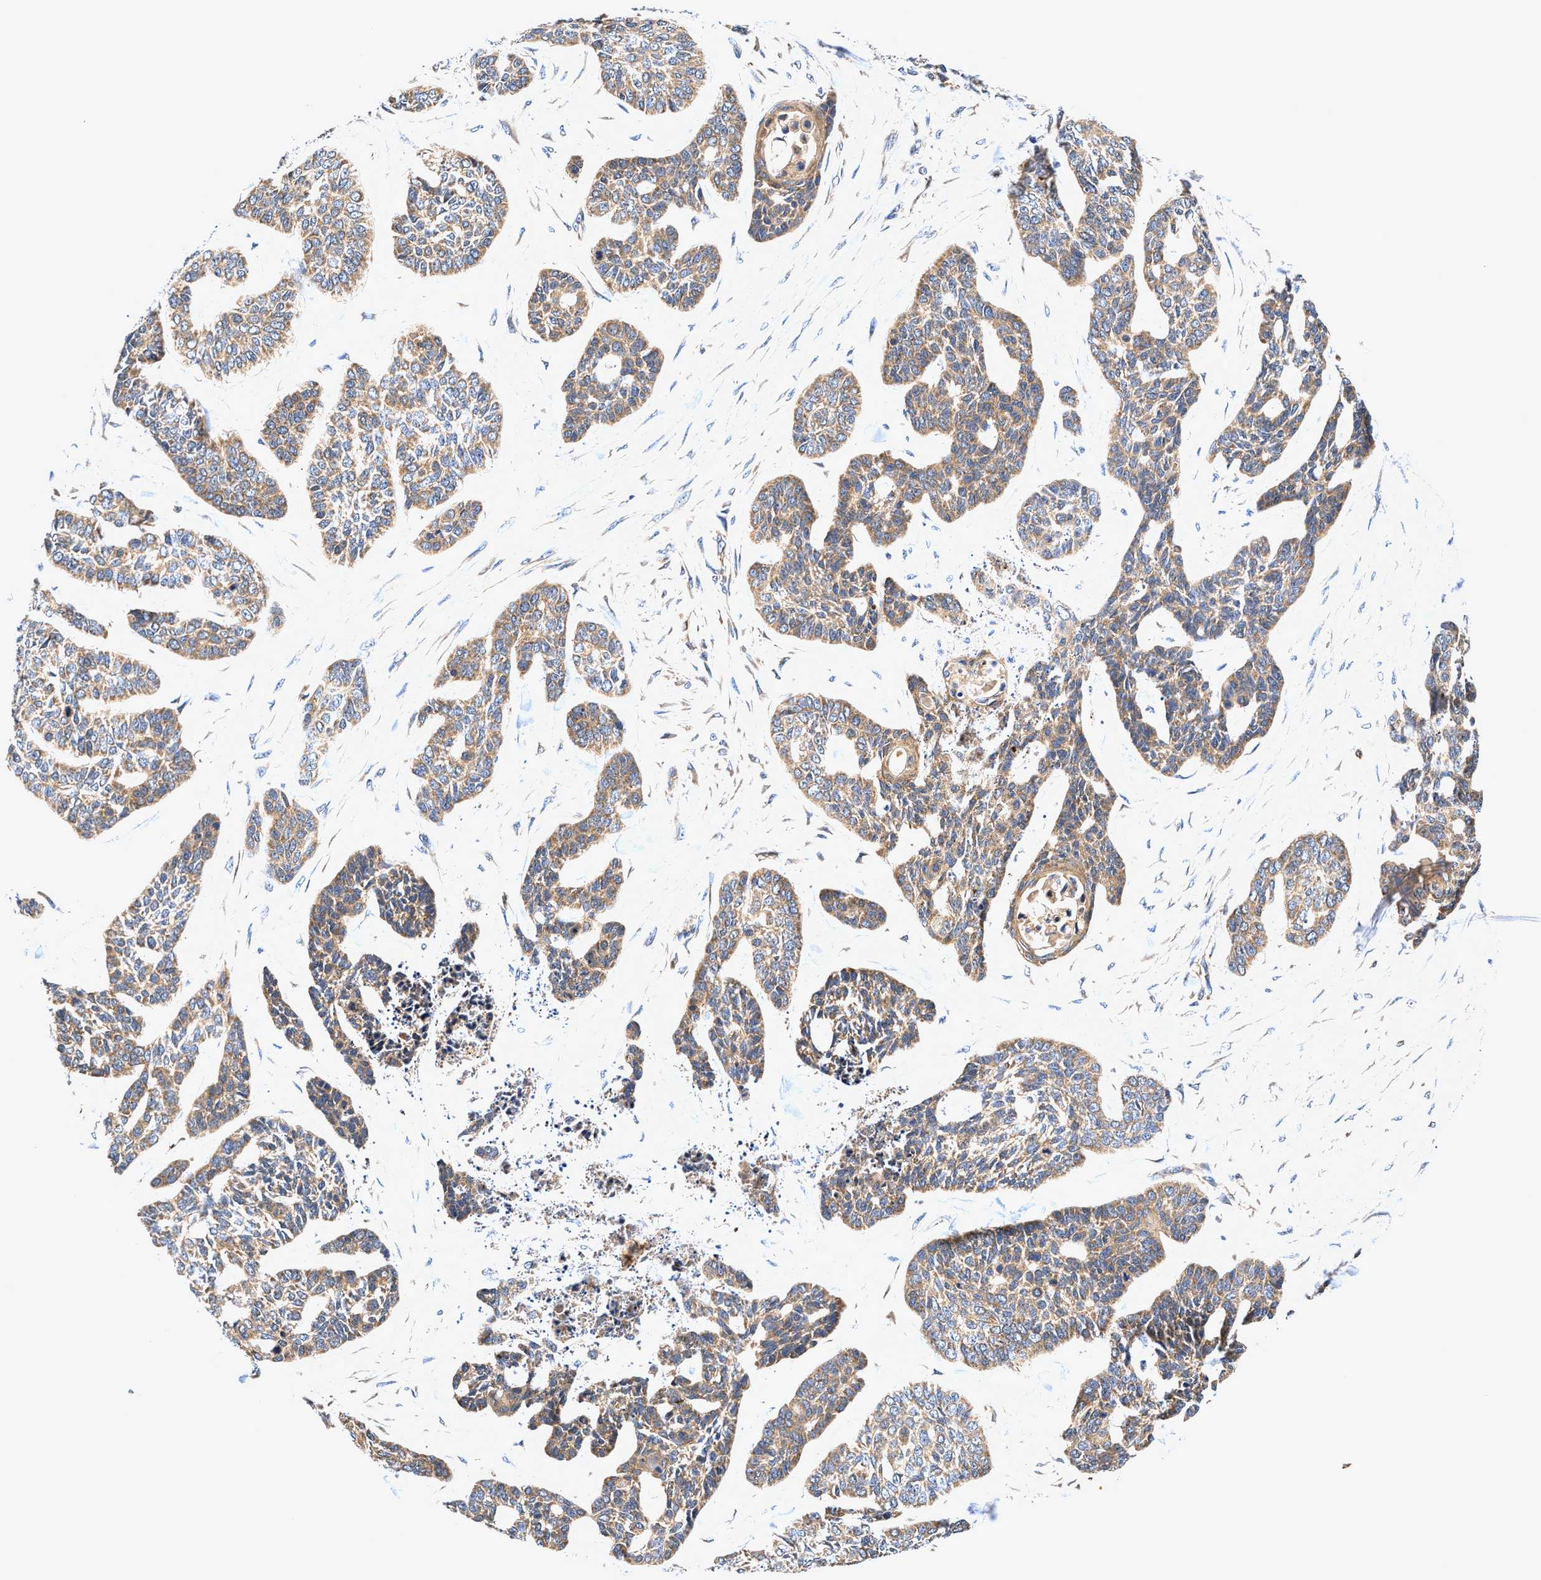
{"staining": {"intensity": "moderate", "quantity": ">75%", "location": "cytoplasmic/membranous"}, "tissue": "skin cancer", "cell_type": "Tumor cells", "image_type": "cancer", "snomed": [{"axis": "morphology", "description": "Basal cell carcinoma"}, {"axis": "topography", "description": "Skin"}], "caption": "Immunohistochemistry (IHC) (DAB) staining of skin cancer demonstrates moderate cytoplasmic/membranous protein positivity in about >75% of tumor cells.", "gene": "EFNA4", "patient": {"sex": "female", "age": 64}}